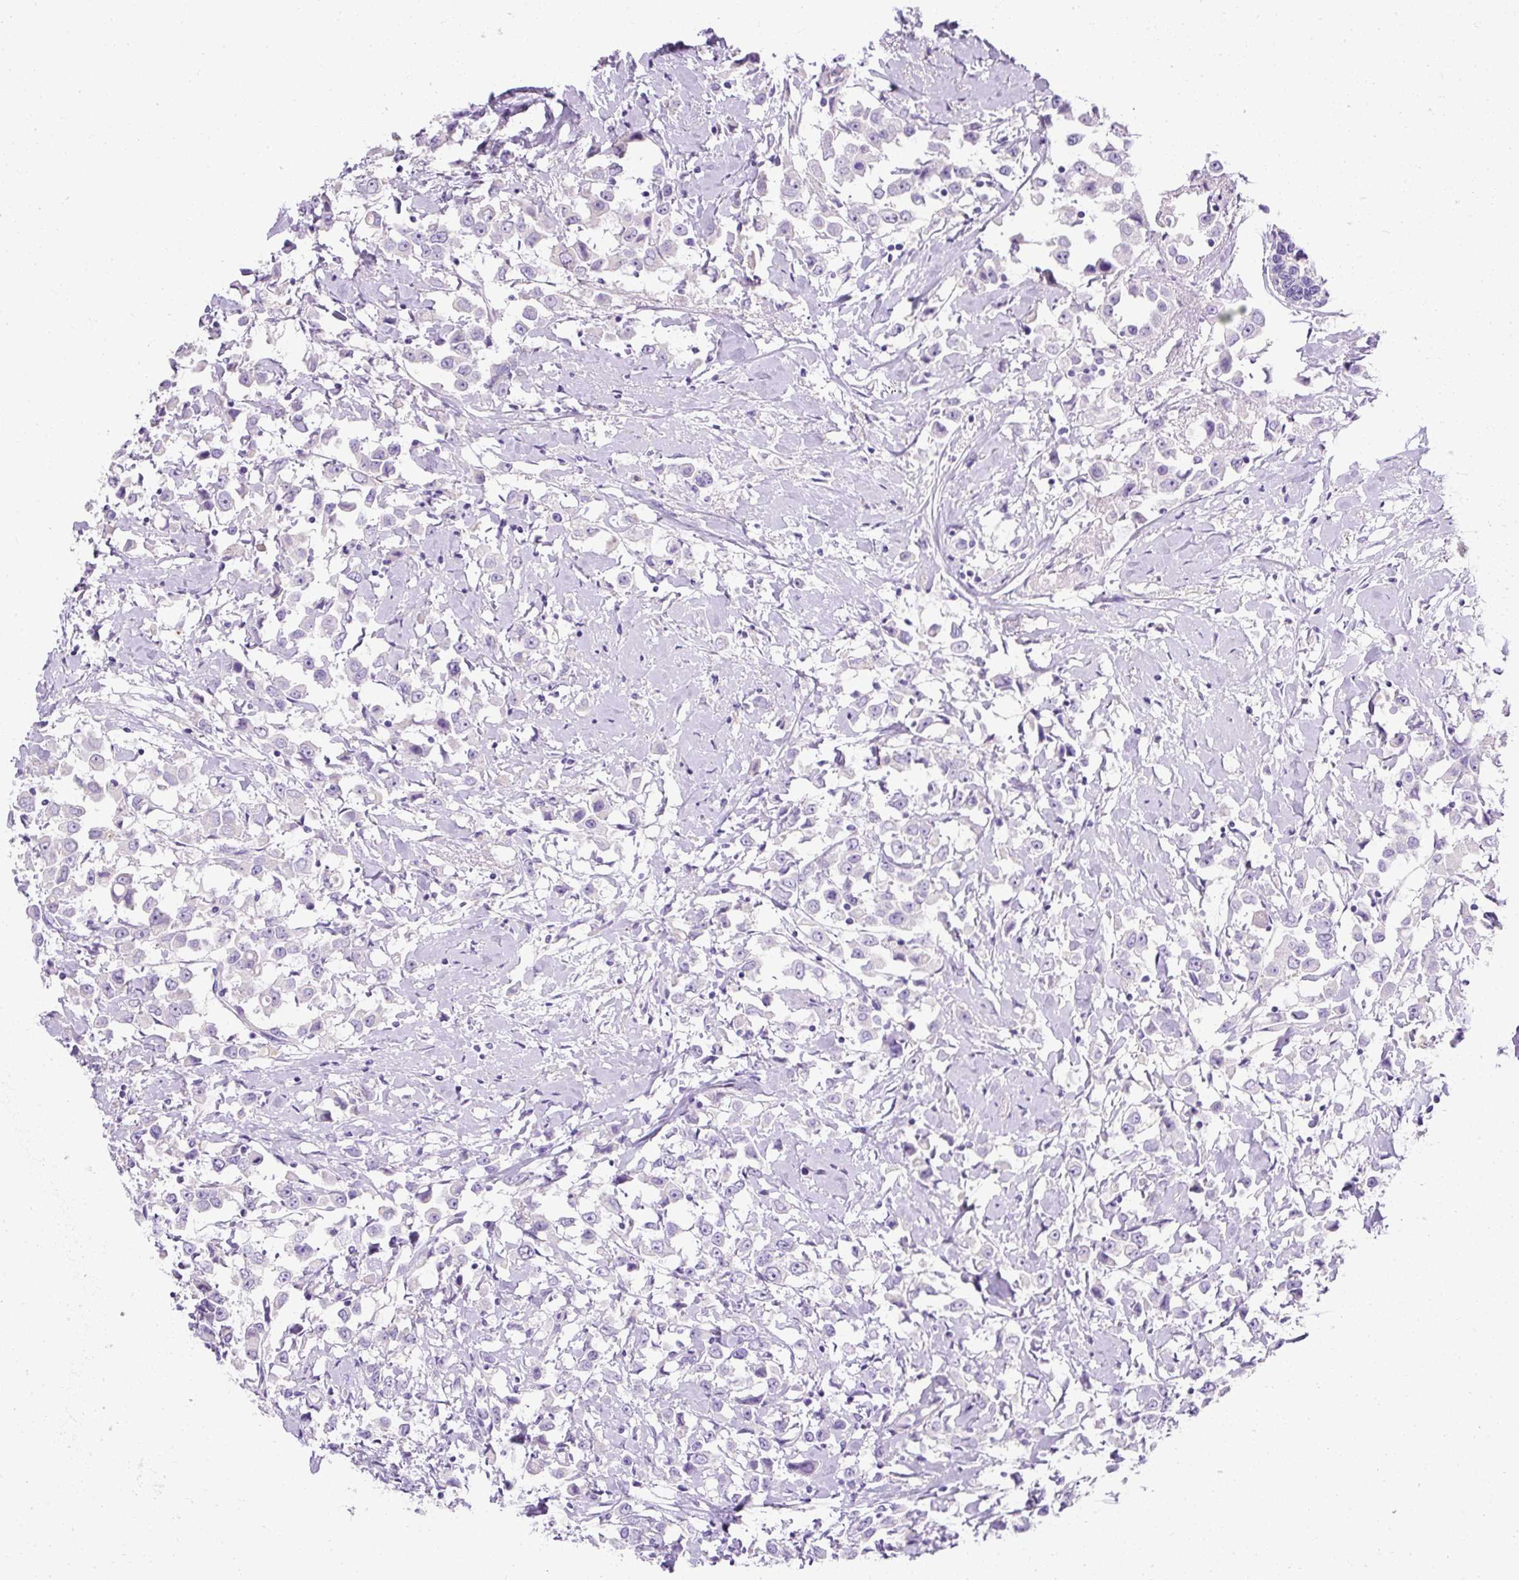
{"staining": {"intensity": "negative", "quantity": "none", "location": "none"}, "tissue": "breast cancer", "cell_type": "Tumor cells", "image_type": "cancer", "snomed": [{"axis": "morphology", "description": "Duct carcinoma"}, {"axis": "topography", "description": "Breast"}], "caption": "Tumor cells show no significant protein expression in intraductal carcinoma (breast).", "gene": "C2CD4C", "patient": {"sex": "female", "age": 61}}